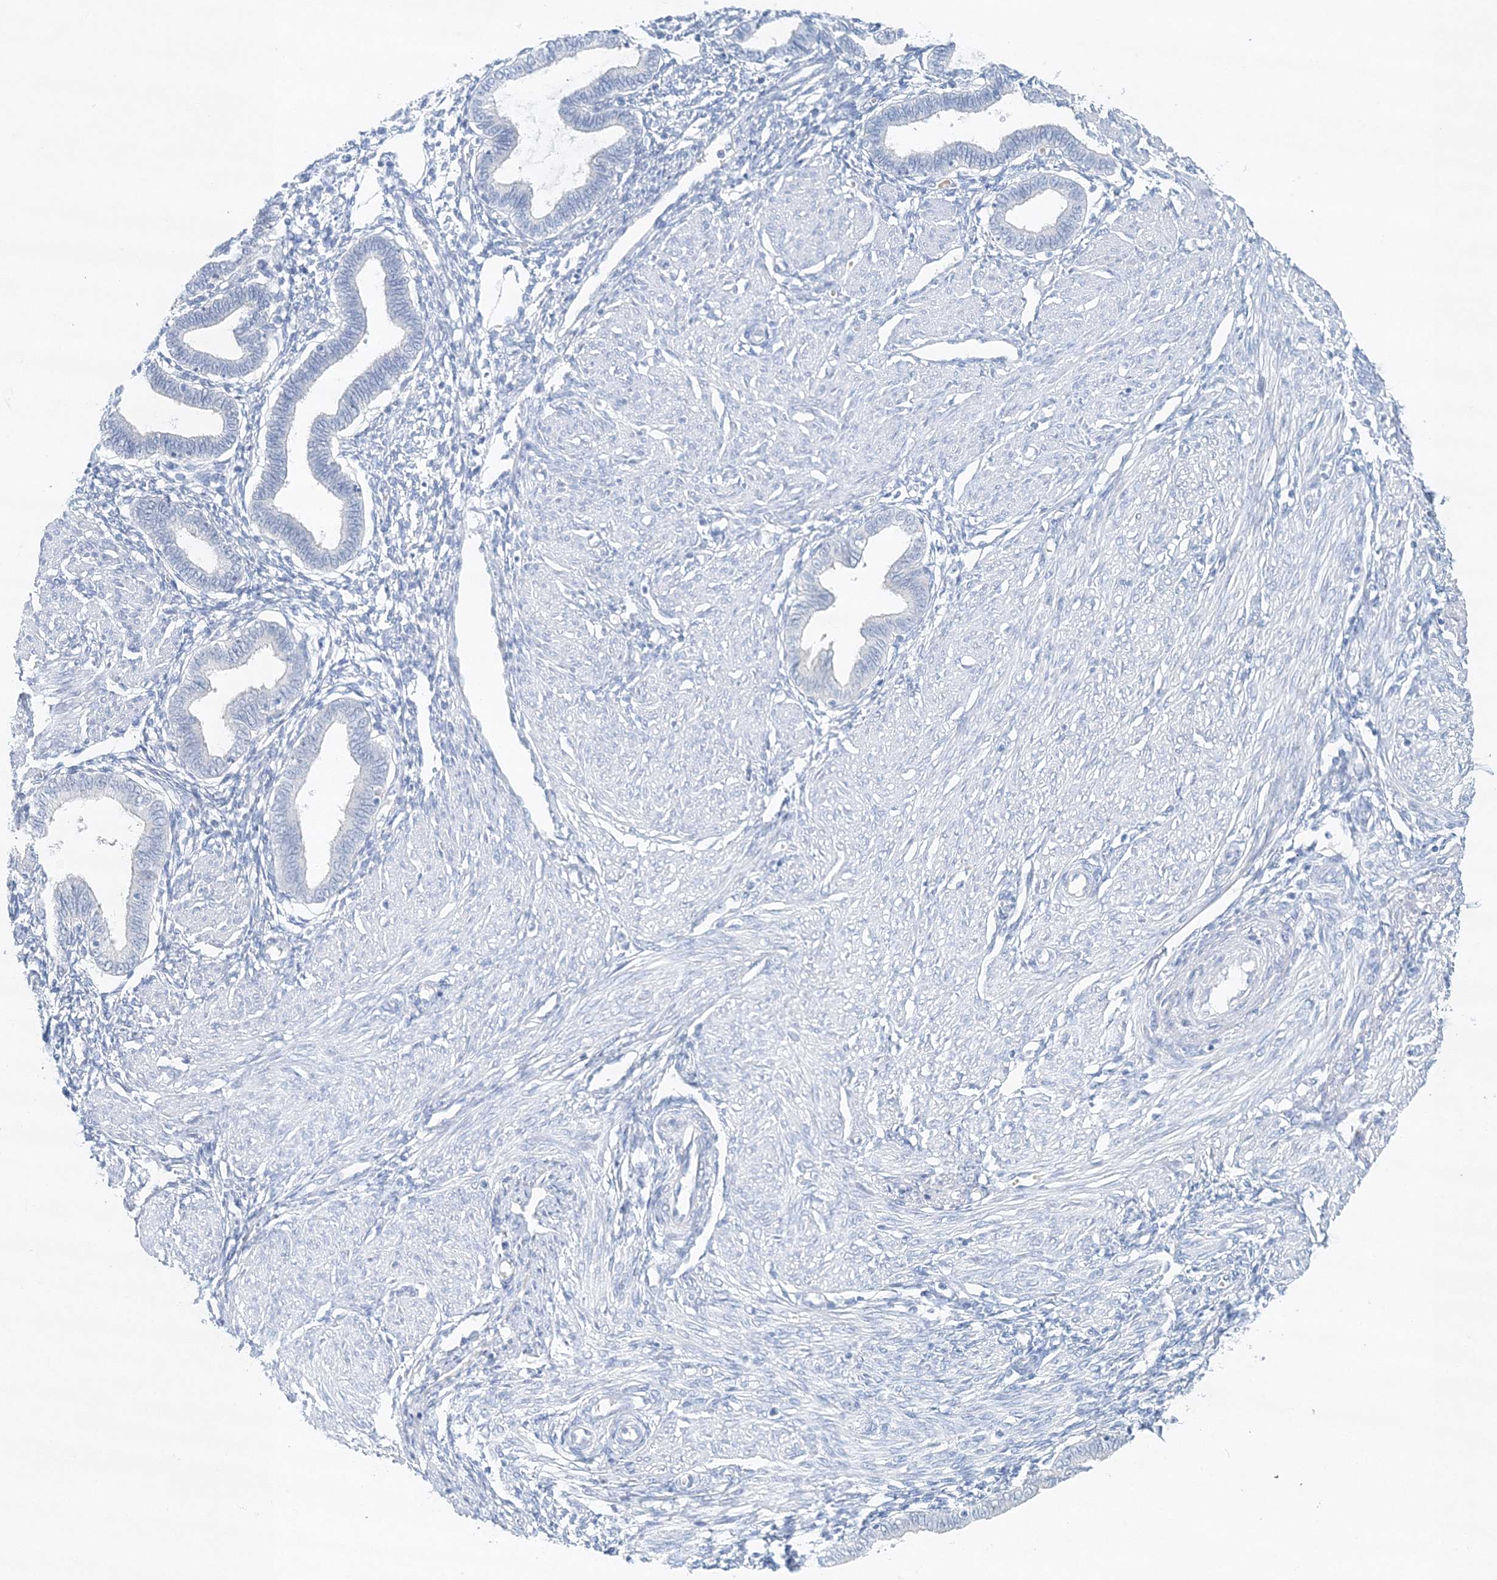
{"staining": {"intensity": "negative", "quantity": "none", "location": "none"}, "tissue": "endometrium", "cell_type": "Cells in endometrial stroma", "image_type": "normal", "snomed": [{"axis": "morphology", "description": "Normal tissue, NOS"}, {"axis": "topography", "description": "Endometrium"}], "caption": "Cells in endometrial stroma are negative for brown protein staining in normal endometrium. (DAB immunohistochemistry (IHC) visualized using brightfield microscopy, high magnification).", "gene": "VILL", "patient": {"sex": "female", "age": 53}}